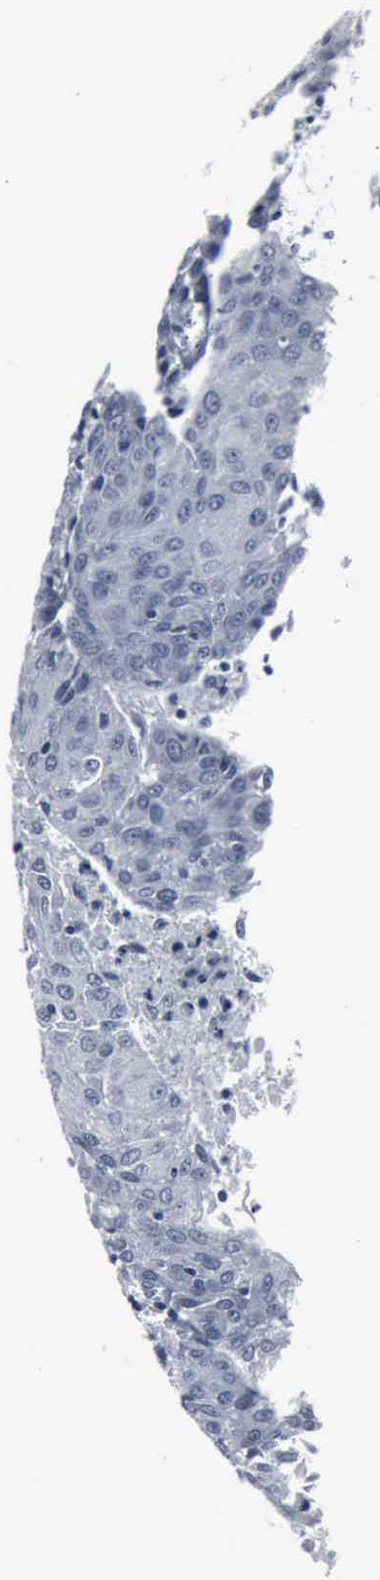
{"staining": {"intensity": "negative", "quantity": "none", "location": "none"}, "tissue": "urothelial cancer", "cell_type": "Tumor cells", "image_type": "cancer", "snomed": [{"axis": "morphology", "description": "Urothelial carcinoma, High grade"}, {"axis": "topography", "description": "Urinary bladder"}], "caption": "Tumor cells are negative for brown protein staining in urothelial carcinoma (high-grade).", "gene": "SNAP25", "patient": {"sex": "female", "age": 85}}